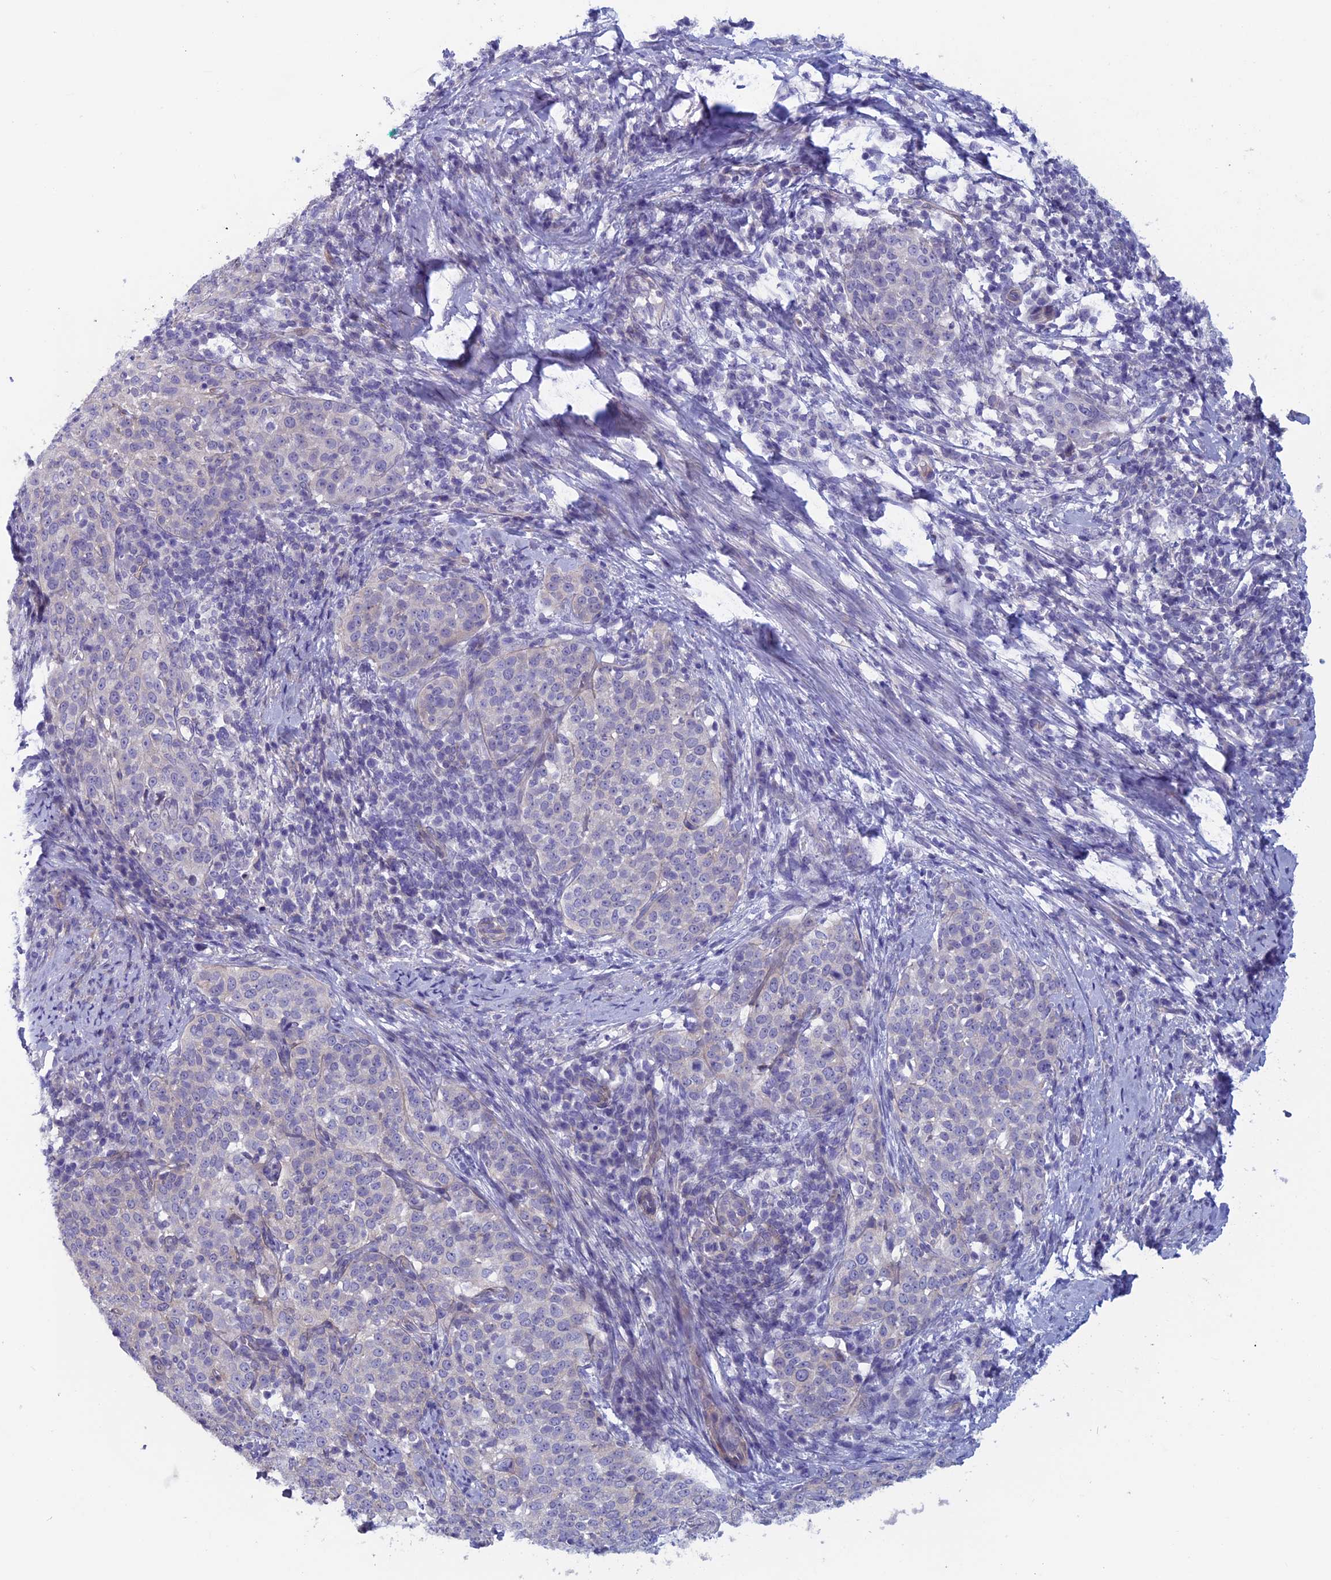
{"staining": {"intensity": "negative", "quantity": "none", "location": "none"}, "tissue": "cervical cancer", "cell_type": "Tumor cells", "image_type": "cancer", "snomed": [{"axis": "morphology", "description": "Squamous cell carcinoma, NOS"}, {"axis": "topography", "description": "Cervix"}], "caption": "There is no significant expression in tumor cells of cervical cancer. (Stains: DAB (3,3'-diaminobenzidine) IHC with hematoxylin counter stain, Microscopy: brightfield microscopy at high magnification).", "gene": "CNOT6L", "patient": {"sex": "female", "age": 57}}